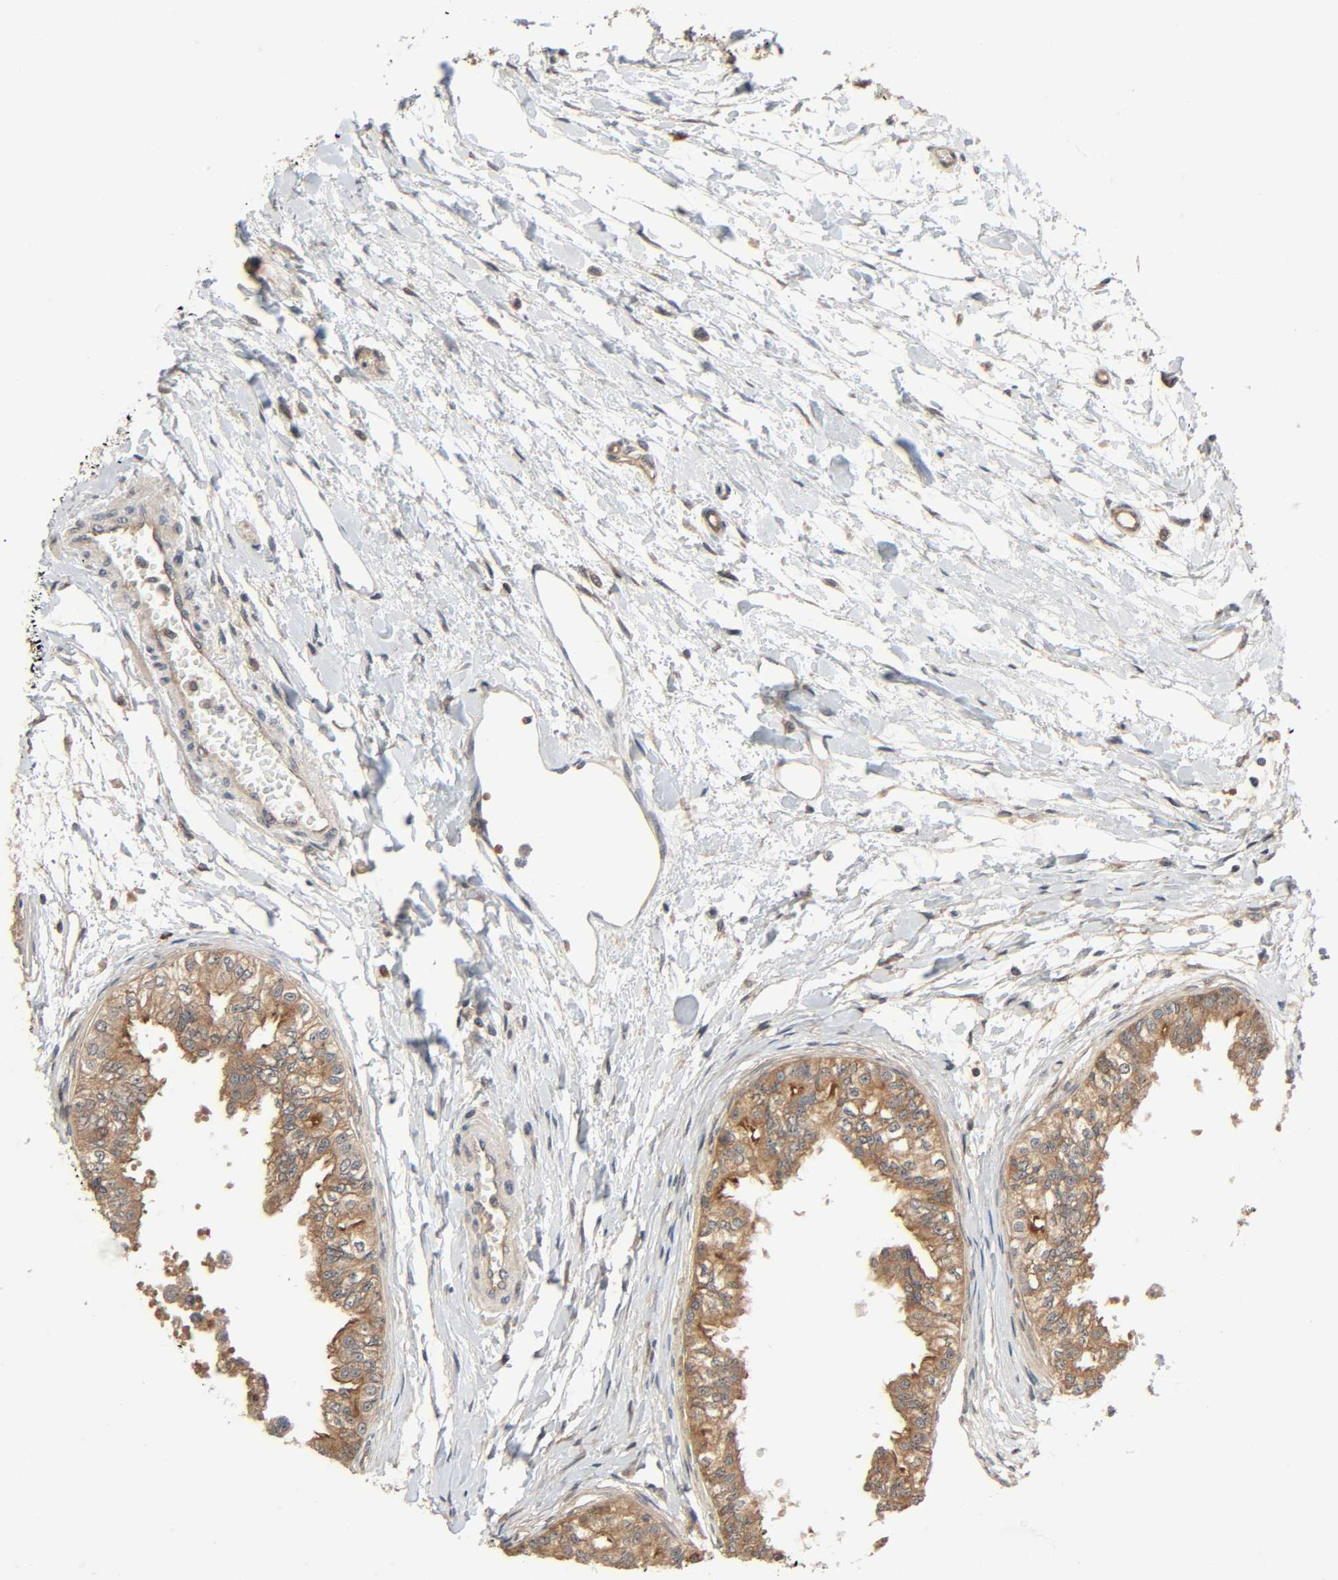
{"staining": {"intensity": "moderate", "quantity": ">75%", "location": "cytoplasmic/membranous"}, "tissue": "epididymis", "cell_type": "Glandular cells", "image_type": "normal", "snomed": [{"axis": "morphology", "description": "Normal tissue, NOS"}, {"axis": "morphology", "description": "Adenocarcinoma, metastatic, NOS"}, {"axis": "topography", "description": "Testis"}, {"axis": "topography", "description": "Epididymis"}], "caption": "Glandular cells reveal medium levels of moderate cytoplasmic/membranous staining in about >75% of cells in normal epididymis.", "gene": "PPP2R1B", "patient": {"sex": "male", "age": 26}}